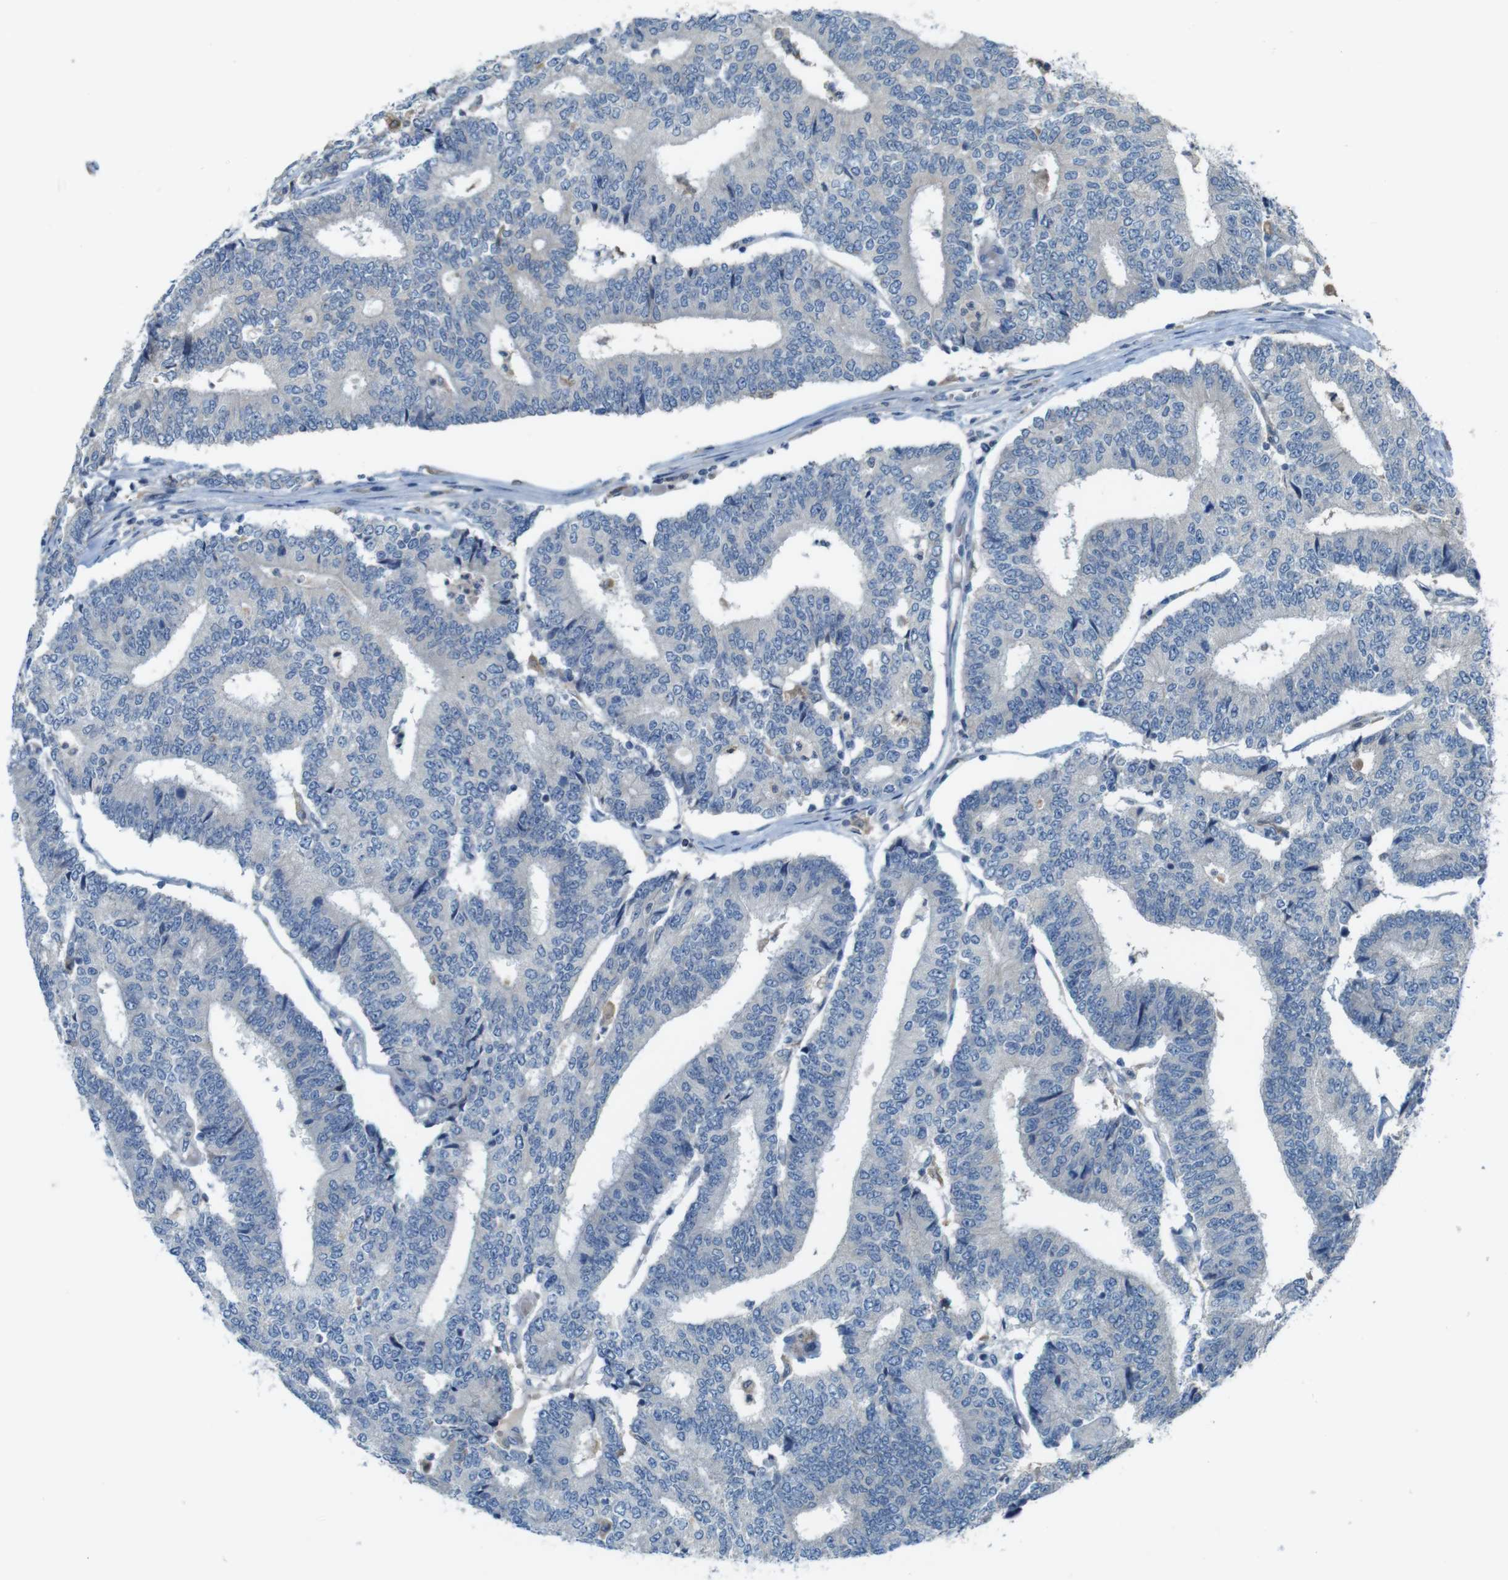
{"staining": {"intensity": "negative", "quantity": "none", "location": "none"}, "tissue": "prostate cancer", "cell_type": "Tumor cells", "image_type": "cancer", "snomed": [{"axis": "morphology", "description": "Normal tissue, NOS"}, {"axis": "morphology", "description": "Adenocarcinoma, High grade"}, {"axis": "topography", "description": "Prostate"}, {"axis": "topography", "description": "Seminal veicle"}], "caption": "Tumor cells are negative for protein expression in human adenocarcinoma (high-grade) (prostate).", "gene": "MOGAT3", "patient": {"sex": "male", "age": 55}}